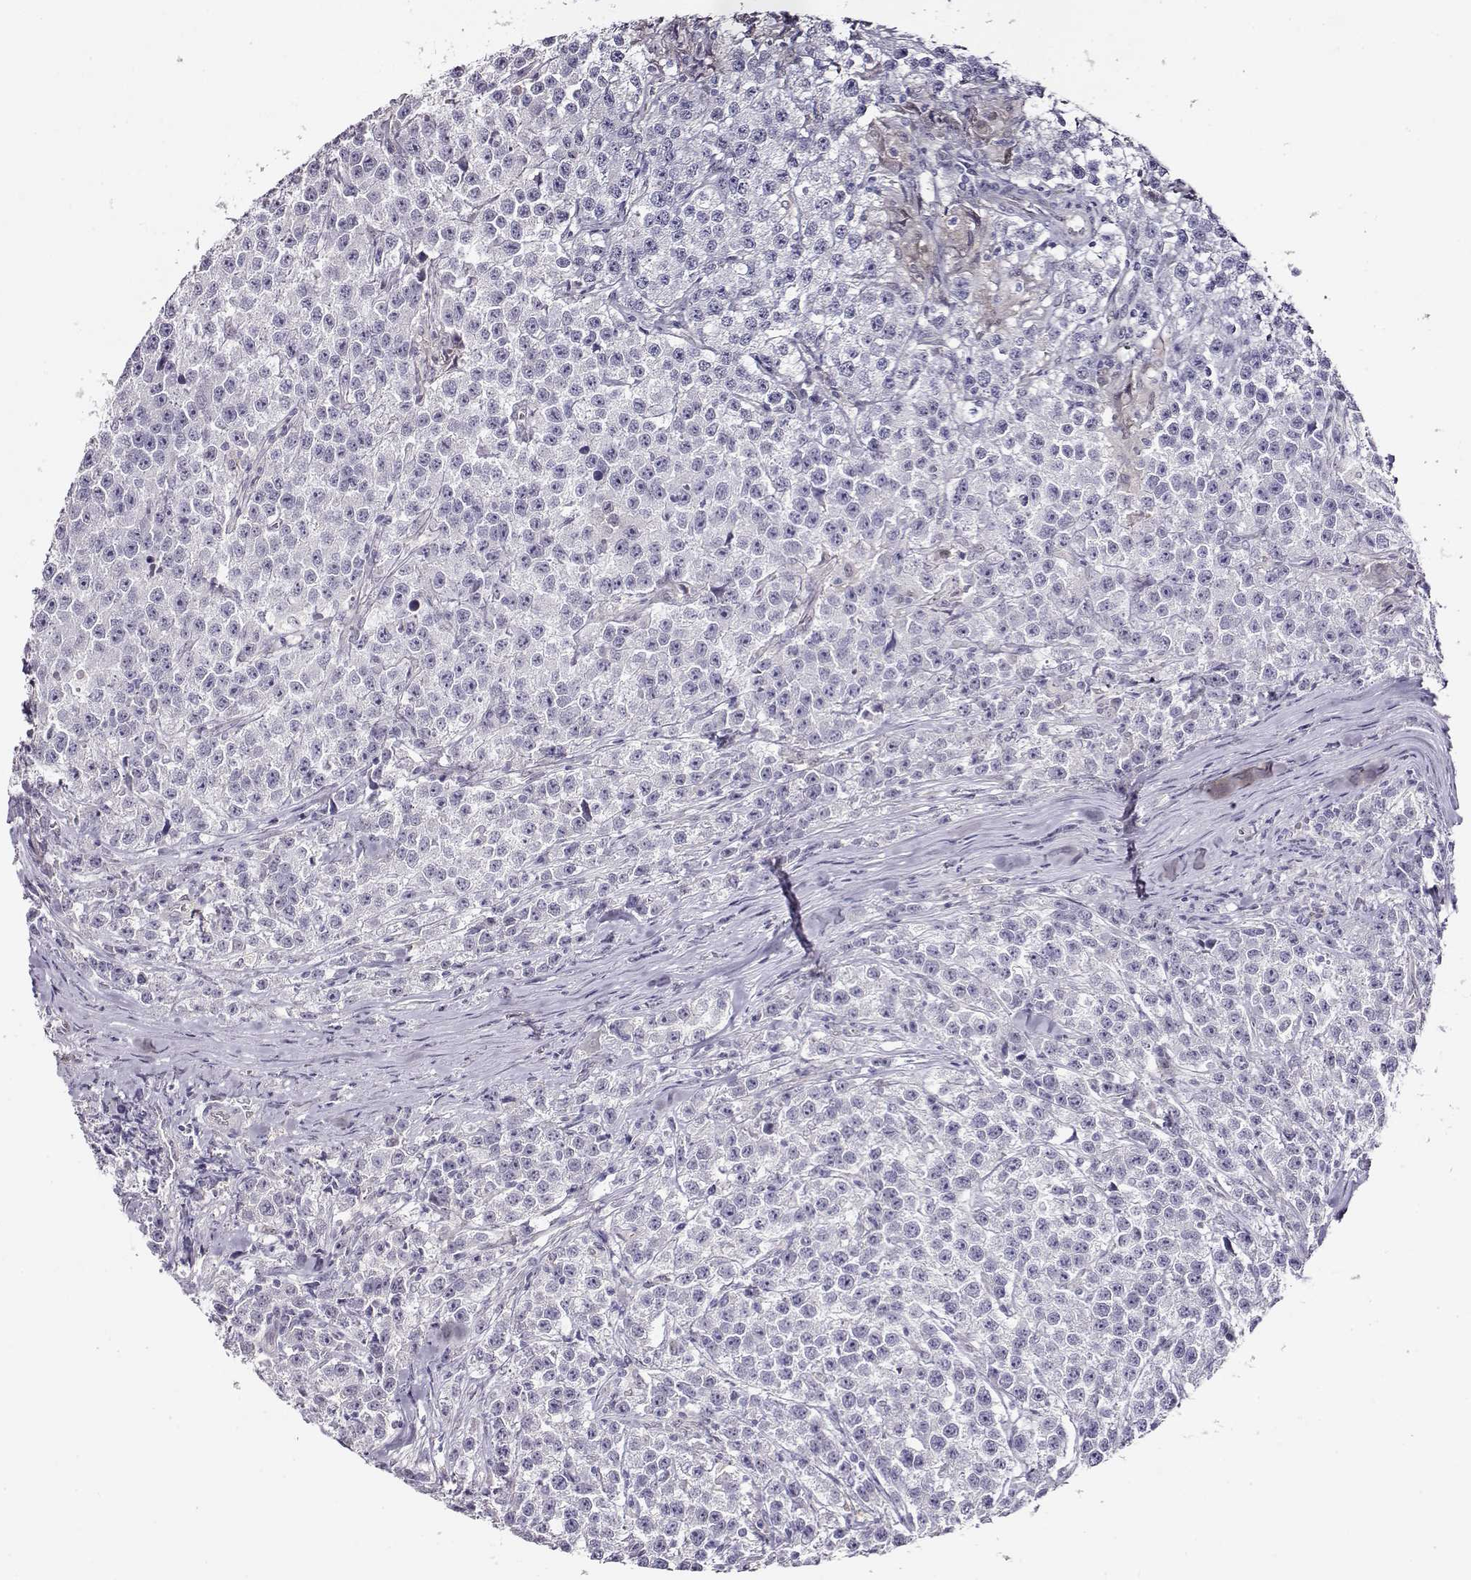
{"staining": {"intensity": "negative", "quantity": "none", "location": "none"}, "tissue": "testis cancer", "cell_type": "Tumor cells", "image_type": "cancer", "snomed": [{"axis": "morphology", "description": "Seminoma, NOS"}, {"axis": "topography", "description": "Testis"}], "caption": "This micrograph is of testis cancer (seminoma) stained with immunohistochemistry to label a protein in brown with the nuclei are counter-stained blue. There is no positivity in tumor cells.", "gene": "CCR8", "patient": {"sex": "male", "age": 59}}